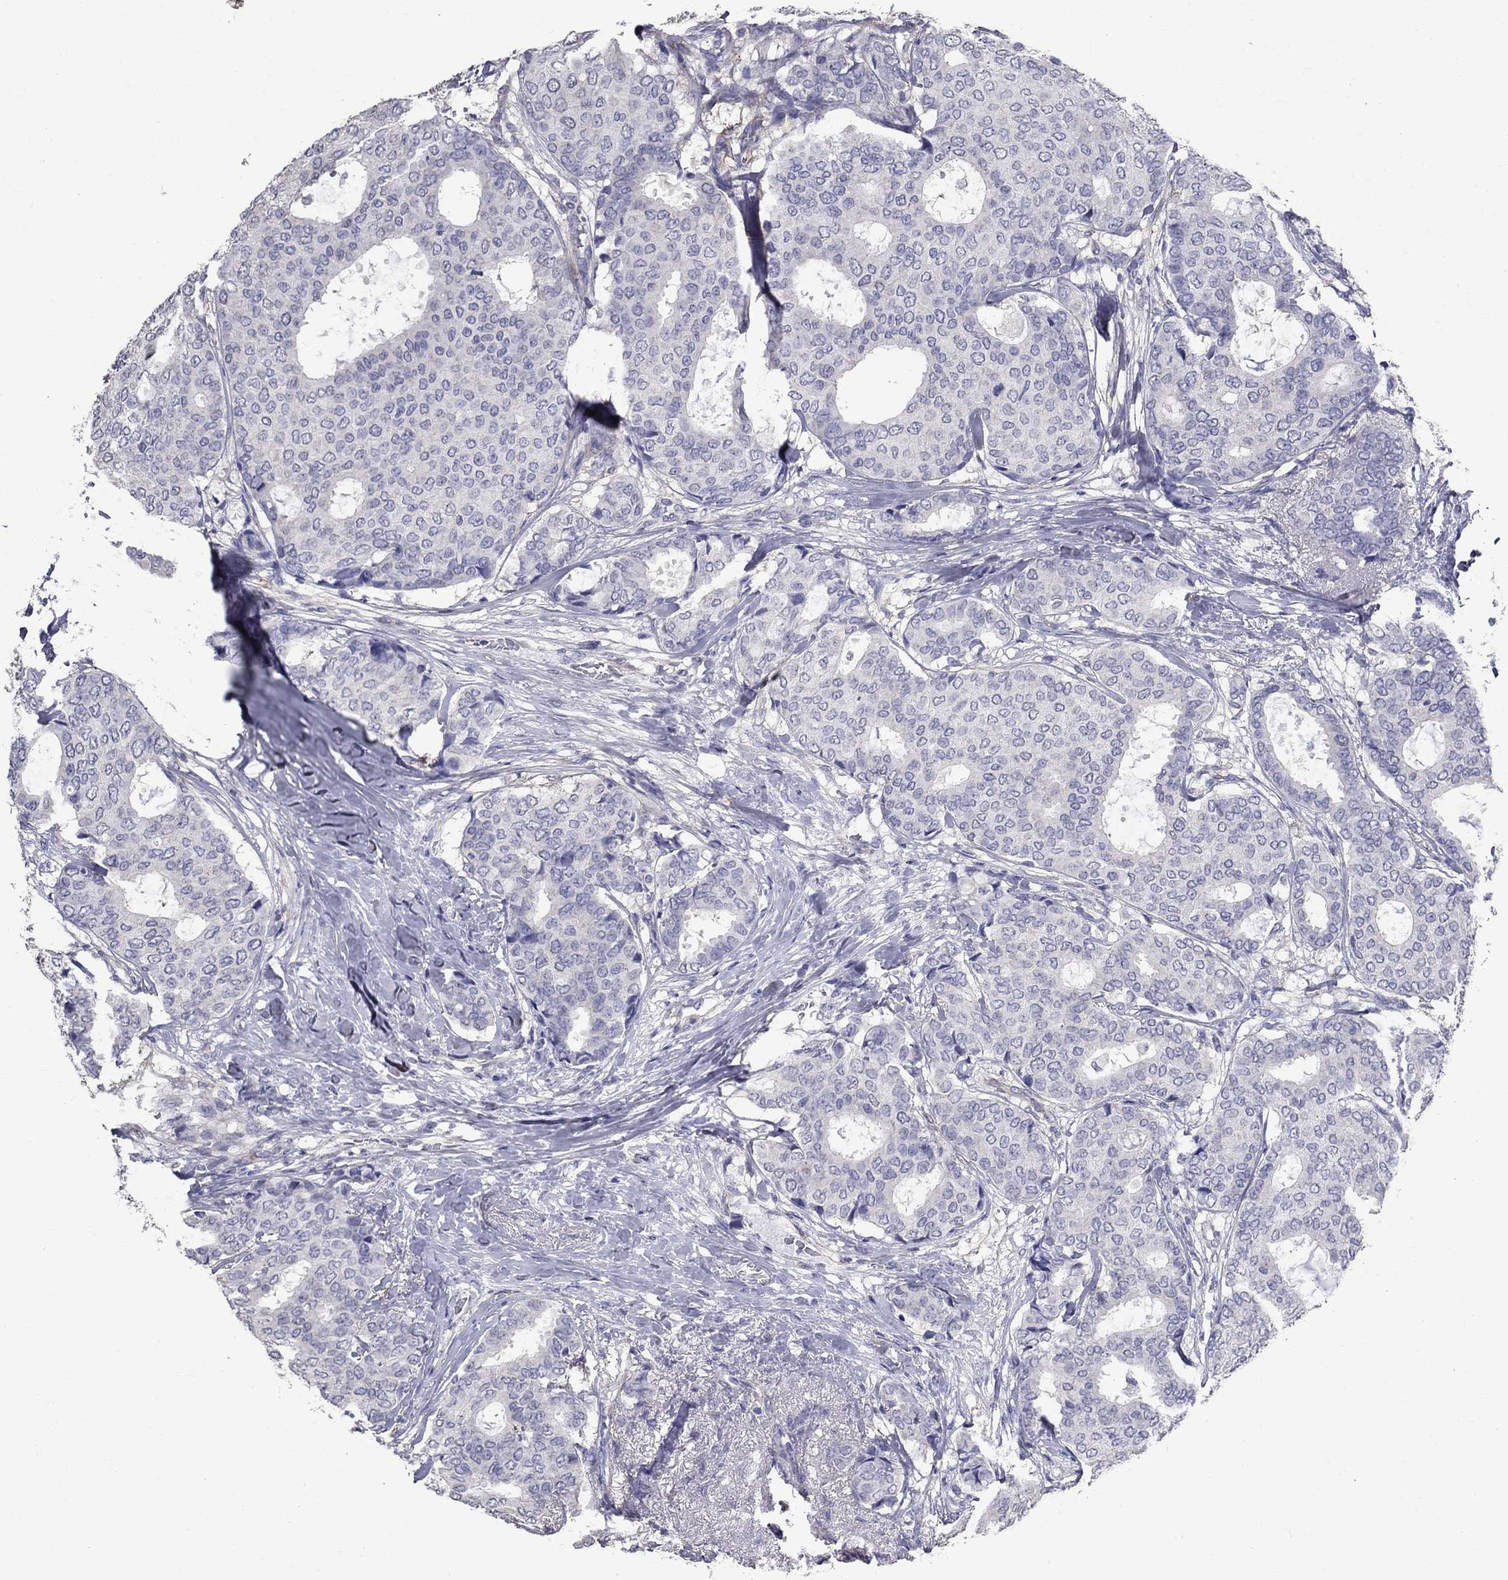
{"staining": {"intensity": "negative", "quantity": "none", "location": "none"}, "tissue": "breast cancer", "cell_type": "Tumor cells", "image_type": "cancer", "snomed": [{"axis": "morphology", "description": "Duct carcinoma"}, {"axis": "topography", "description": "Breast"}], "caption": "A histopathology image of infiltrating ductal carcinoma (breast) stained for a protein shows no brown staining in tumor cells.", "gene": "ANXA10", "patient": {"sex": "female", "age": 75}}